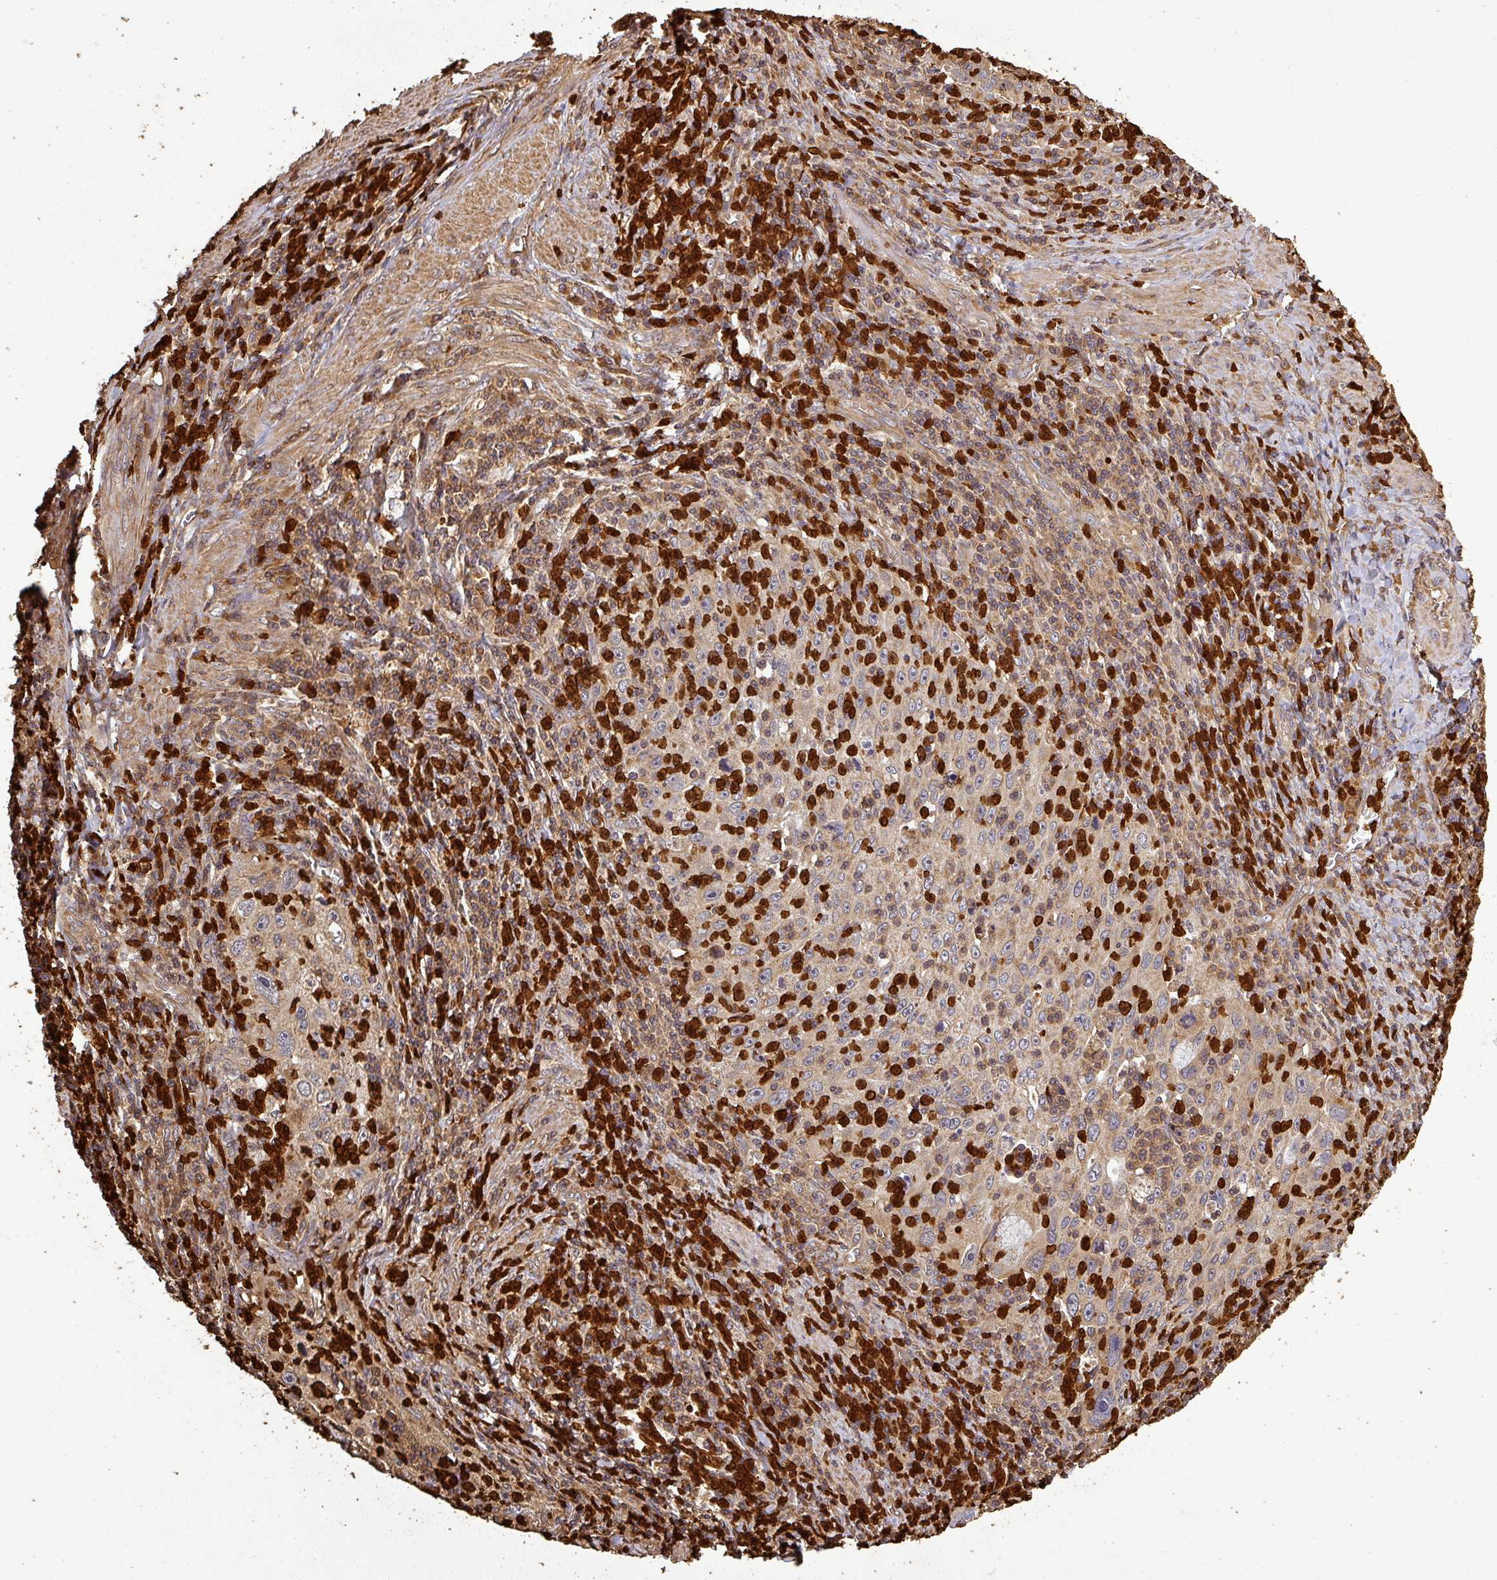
{"staining": {"intensity": "weak", "quantity": ">75%", "location": "cytoplasmic/membranous"}, "tissue": "cervical cancer", "cell_type": "Tumor cells", "image_type": "cancer", "snomed": [{"axis": "morphology", "description": "Squamous cell carcinoma, NOS"}, {"axis": "topography", "description": "Cervix"}], "caption": "Weak cytoplasmic/membranous protein positivity is seen in approximately >75% of tumor cells in cervical squamous cell carcinoma.", "gene": "PLEKHM1", "patient": {"sex": "female", "age": 30}}